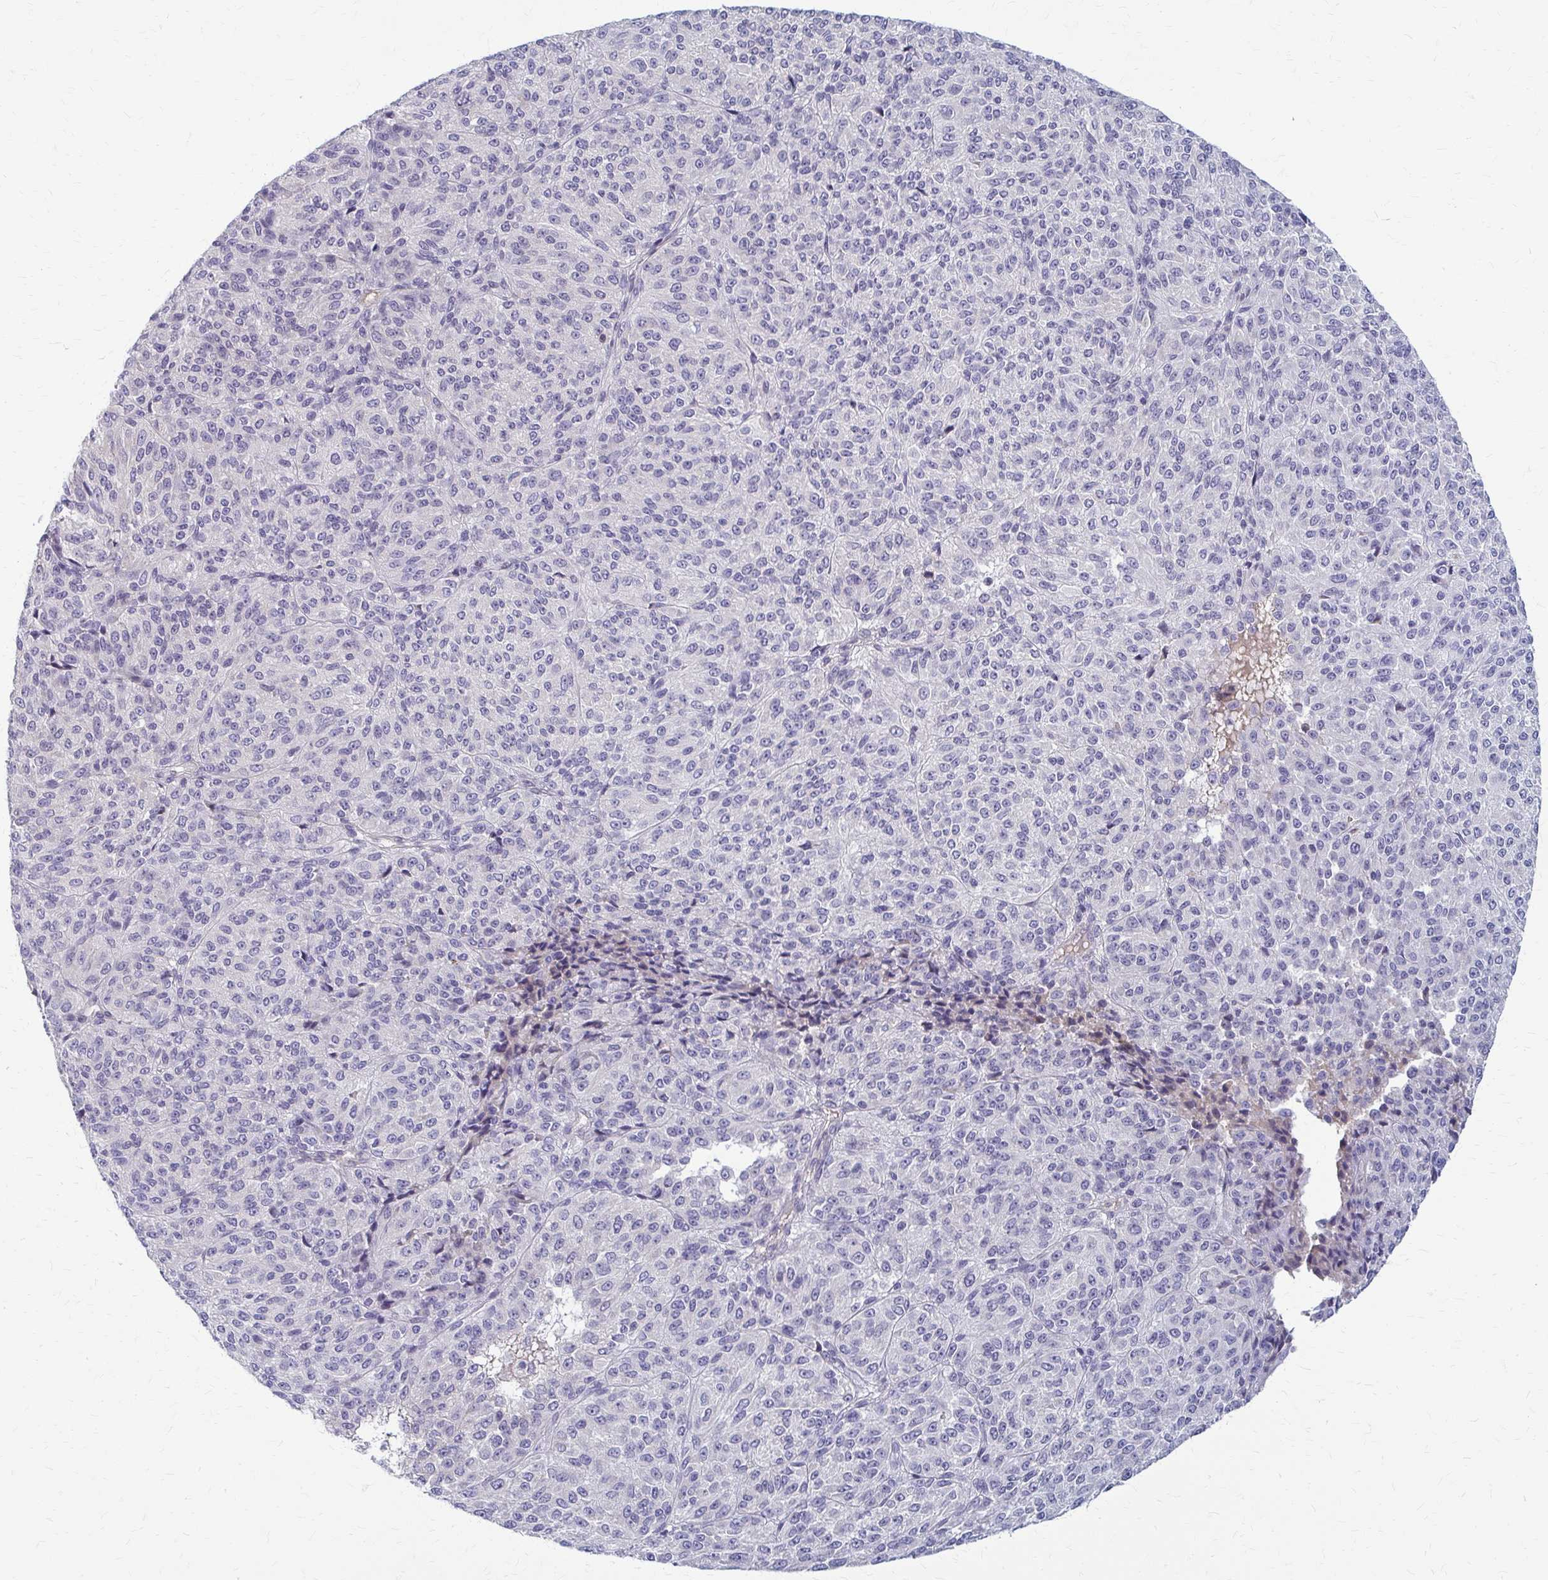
{"staining": {"intensity": "negative", "quantity": "none", "location": "none"}, "tissue": "melanoma", "cell_type": "Tumor cells", "image_type": "cancer", "snomed": [{"axis": "morphology", "description": "Malignant melanoma, Metastatic site"}, {"axis": "topography", "description": "Brain"}], "caption": "Tumor cells show no significant protein positivity in melanoma. The staining was performed using DAB (3,3'-diaminobenzidine) to visualize the protein expression in brown, while the nuclei were stained in blue with hematoxylin (Magnification: 20x).", "gene": "MCRIP2", "patient": {"sex": "female", "age": 56}}